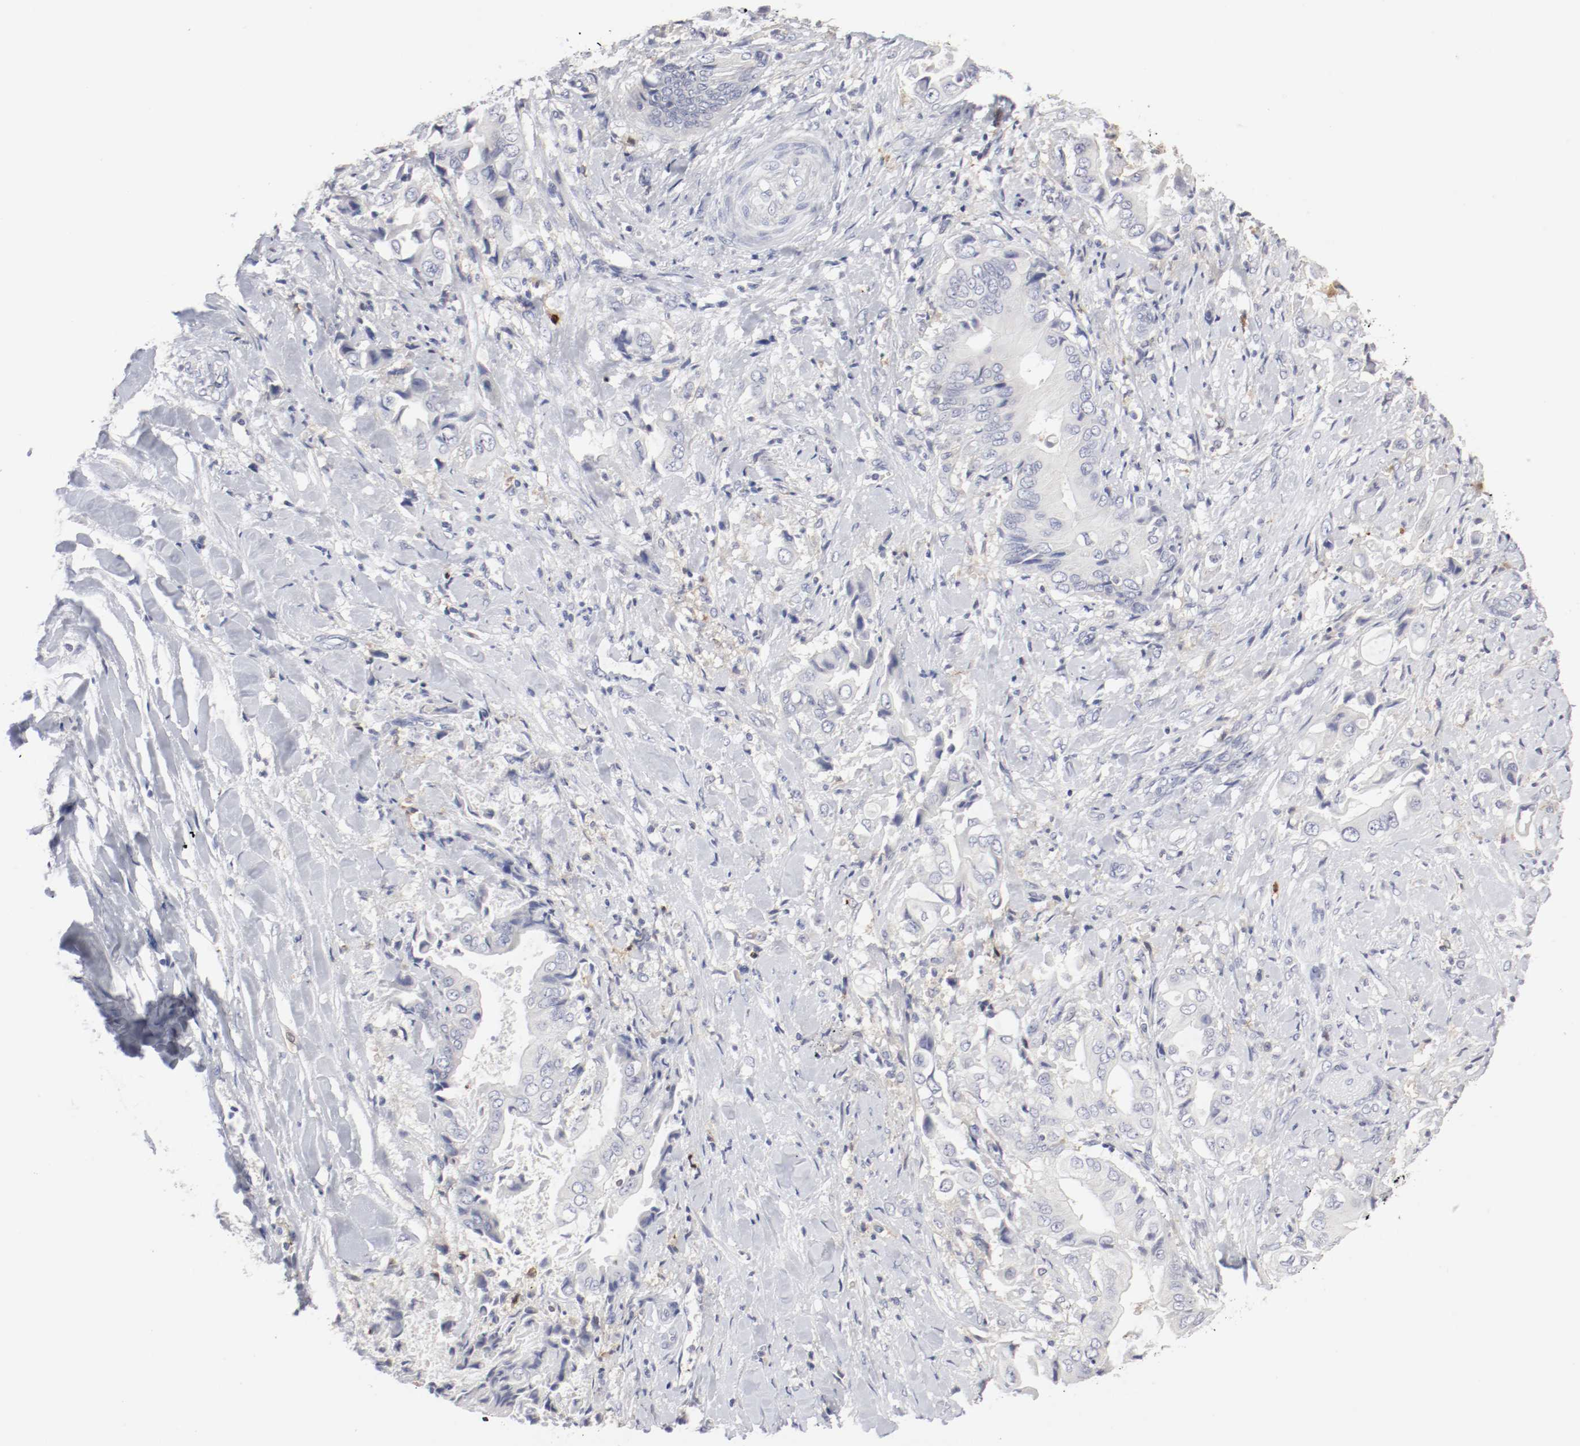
{"staining": {"intensity": "negative", "quantity": "none", "location": "none"}, "tissue": "liver cancer", "cell_type": "Tumor cells", "image_type": "cancer", "snomed": [{"axis": "morphology", "description": "Cholangiocarcinoma"}, {"axis": "topography", "description": "Liver"}], "caption": "Liver cancer (cholangiocarcinoma) was stained to show a protein in brown. There is no significant staining in tumor cells.", "gene": "ITGAX", "patient": {"sex": "male", "age": 58}}